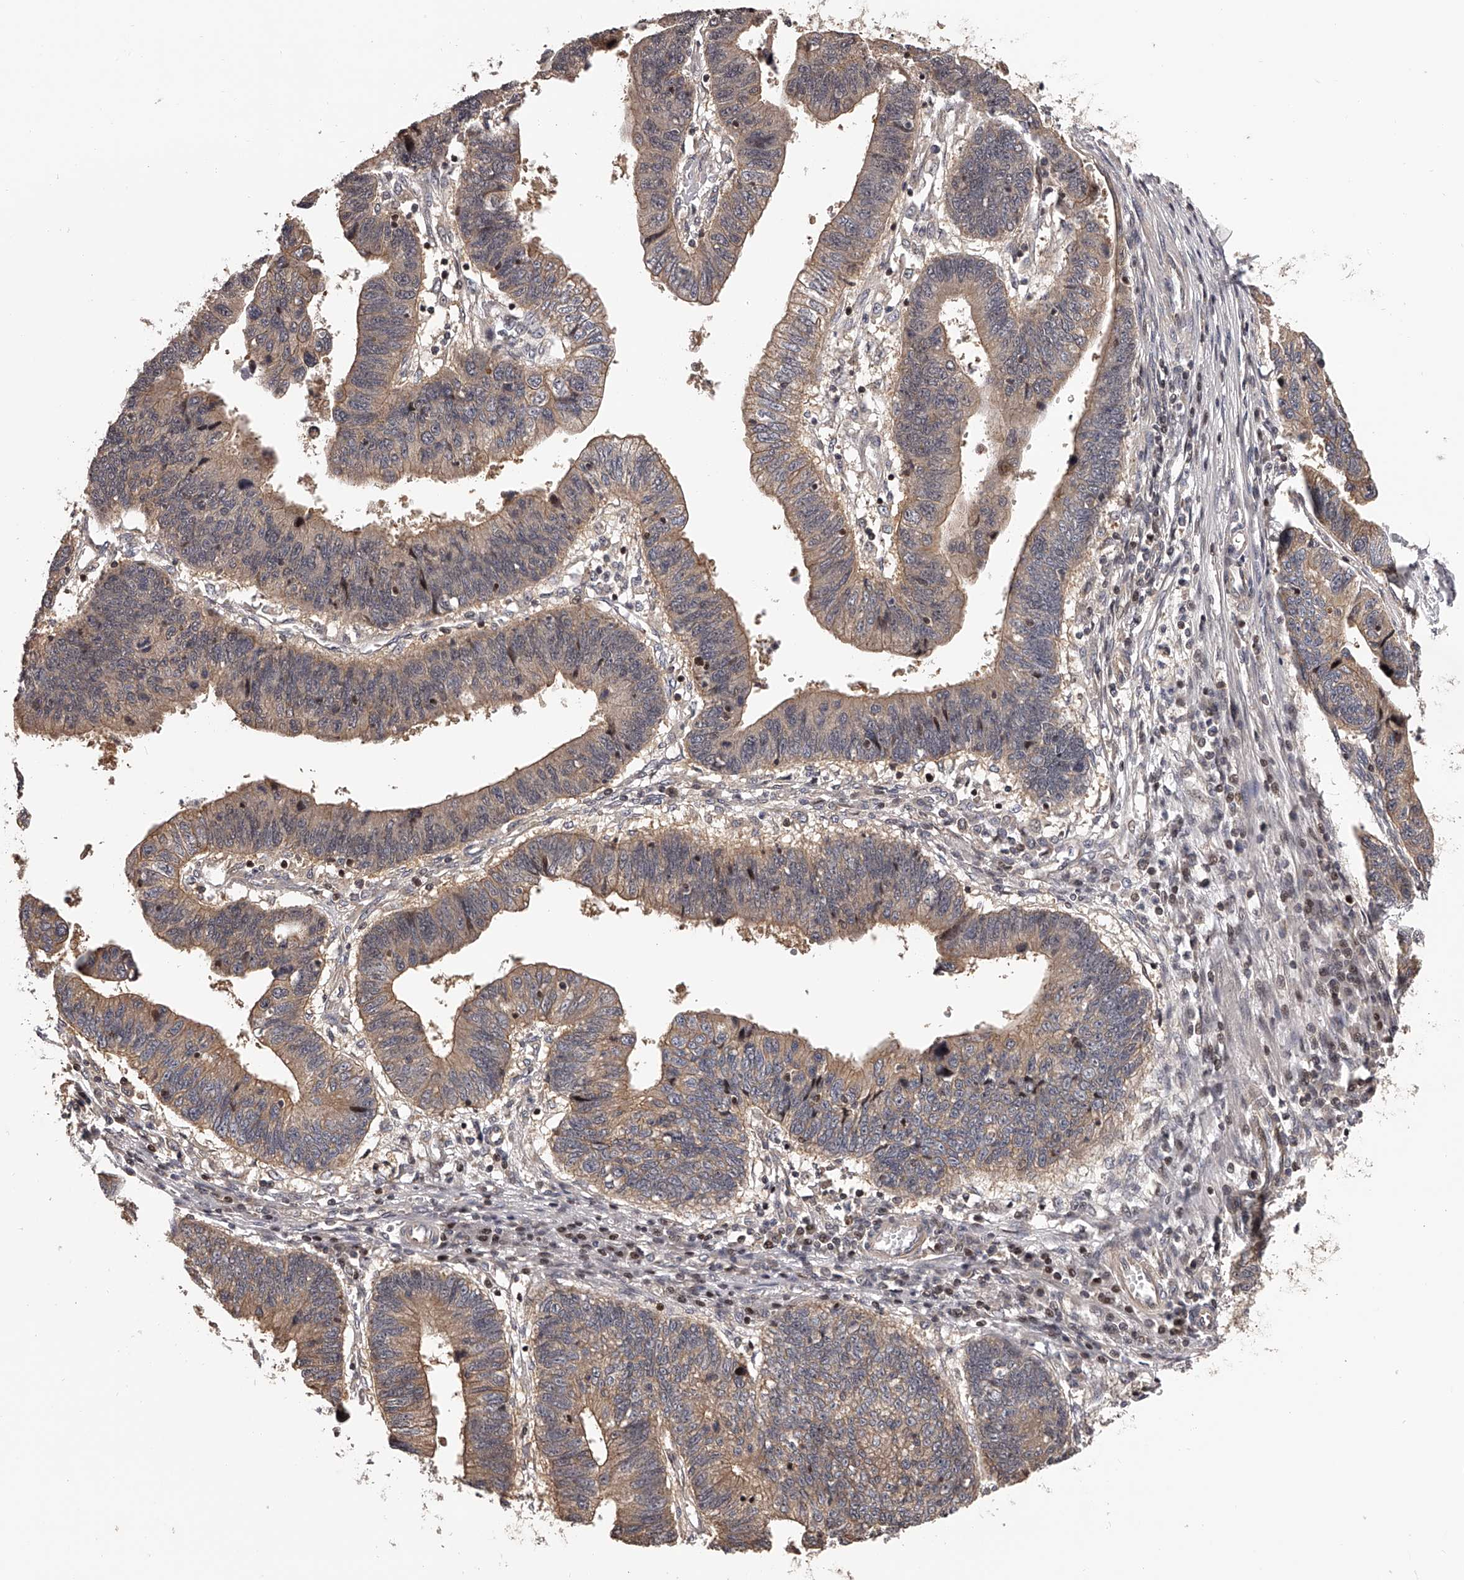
{"staining": {"intensity": "moderate", "quantity": ">75%", "location": "cytoplasmic/membranous"}, "tissue": "stomach cancer", "cell_type": "Tumor cells", "image_type": "cancer", "snomed": [{"axis": "morphology", "description": "Adenocarcinoma, NOS"}, {"axis": "topography", "description": "Stomach"}], "caption": "Stomach cancer stained for a protein demonstrates moderate cytoplasmic/membranous positivity in tumor cells.", "gene": "PFDN2", "patient": {"sex": "male", "age": 59}}